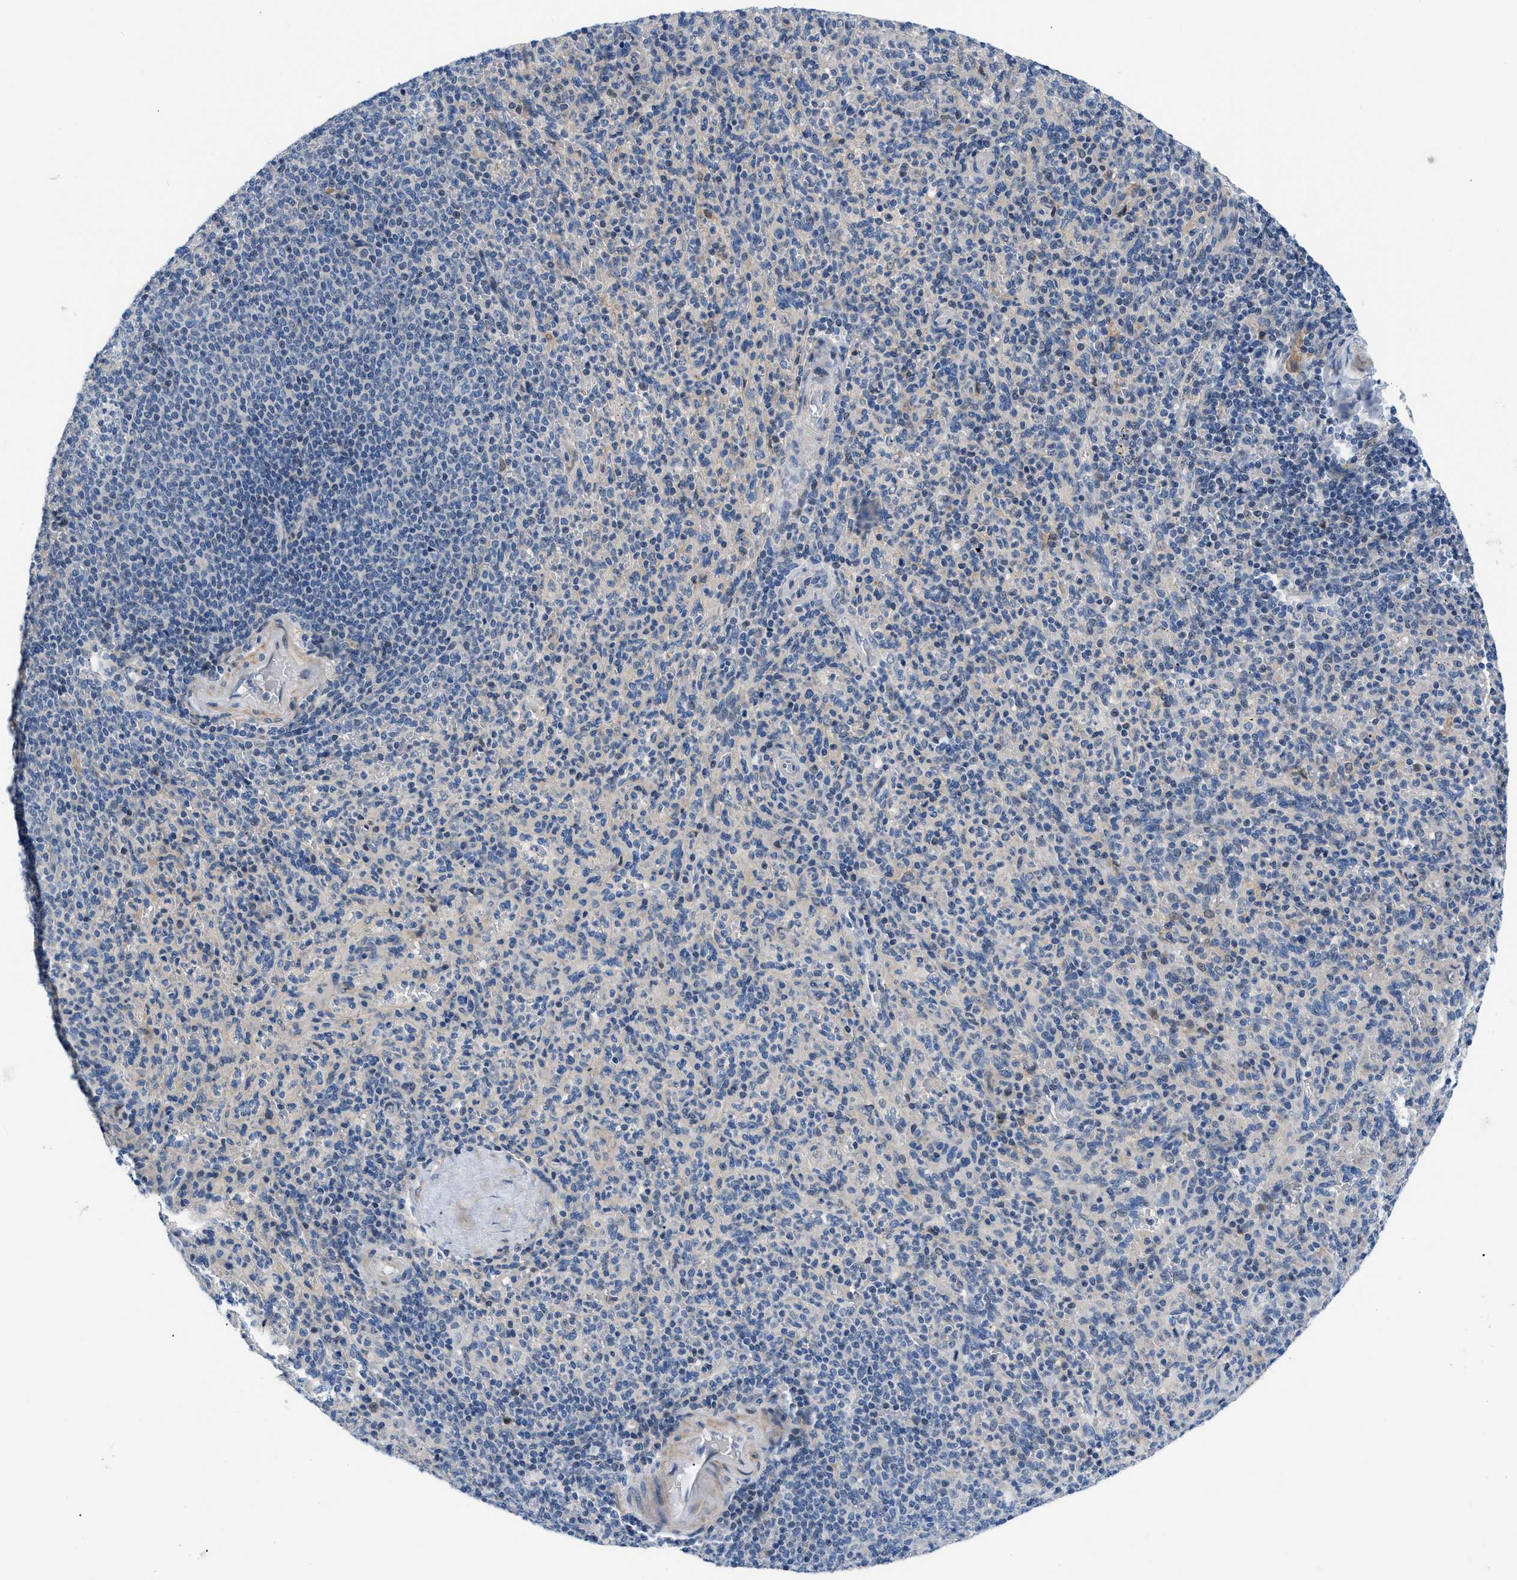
{"staining": {"intensity": "negative", "quantity": "none", "location": "none"}, "tissue": "spleen", "cell_type": "Cells in red pulp", "image_type": "normal", "snomed": [{"axis": "morphology", "description": "Normal tissue, NOS"}, {"axis": "topography", "description": "Spleen"}], "caption": "This is an immunohistochemistry (IHC) photomicrograph of normal human spleen. There is no expression in cells in red pulp.", "gene": "FDCSP", "patient": {"sex": "male", "age": 36}}